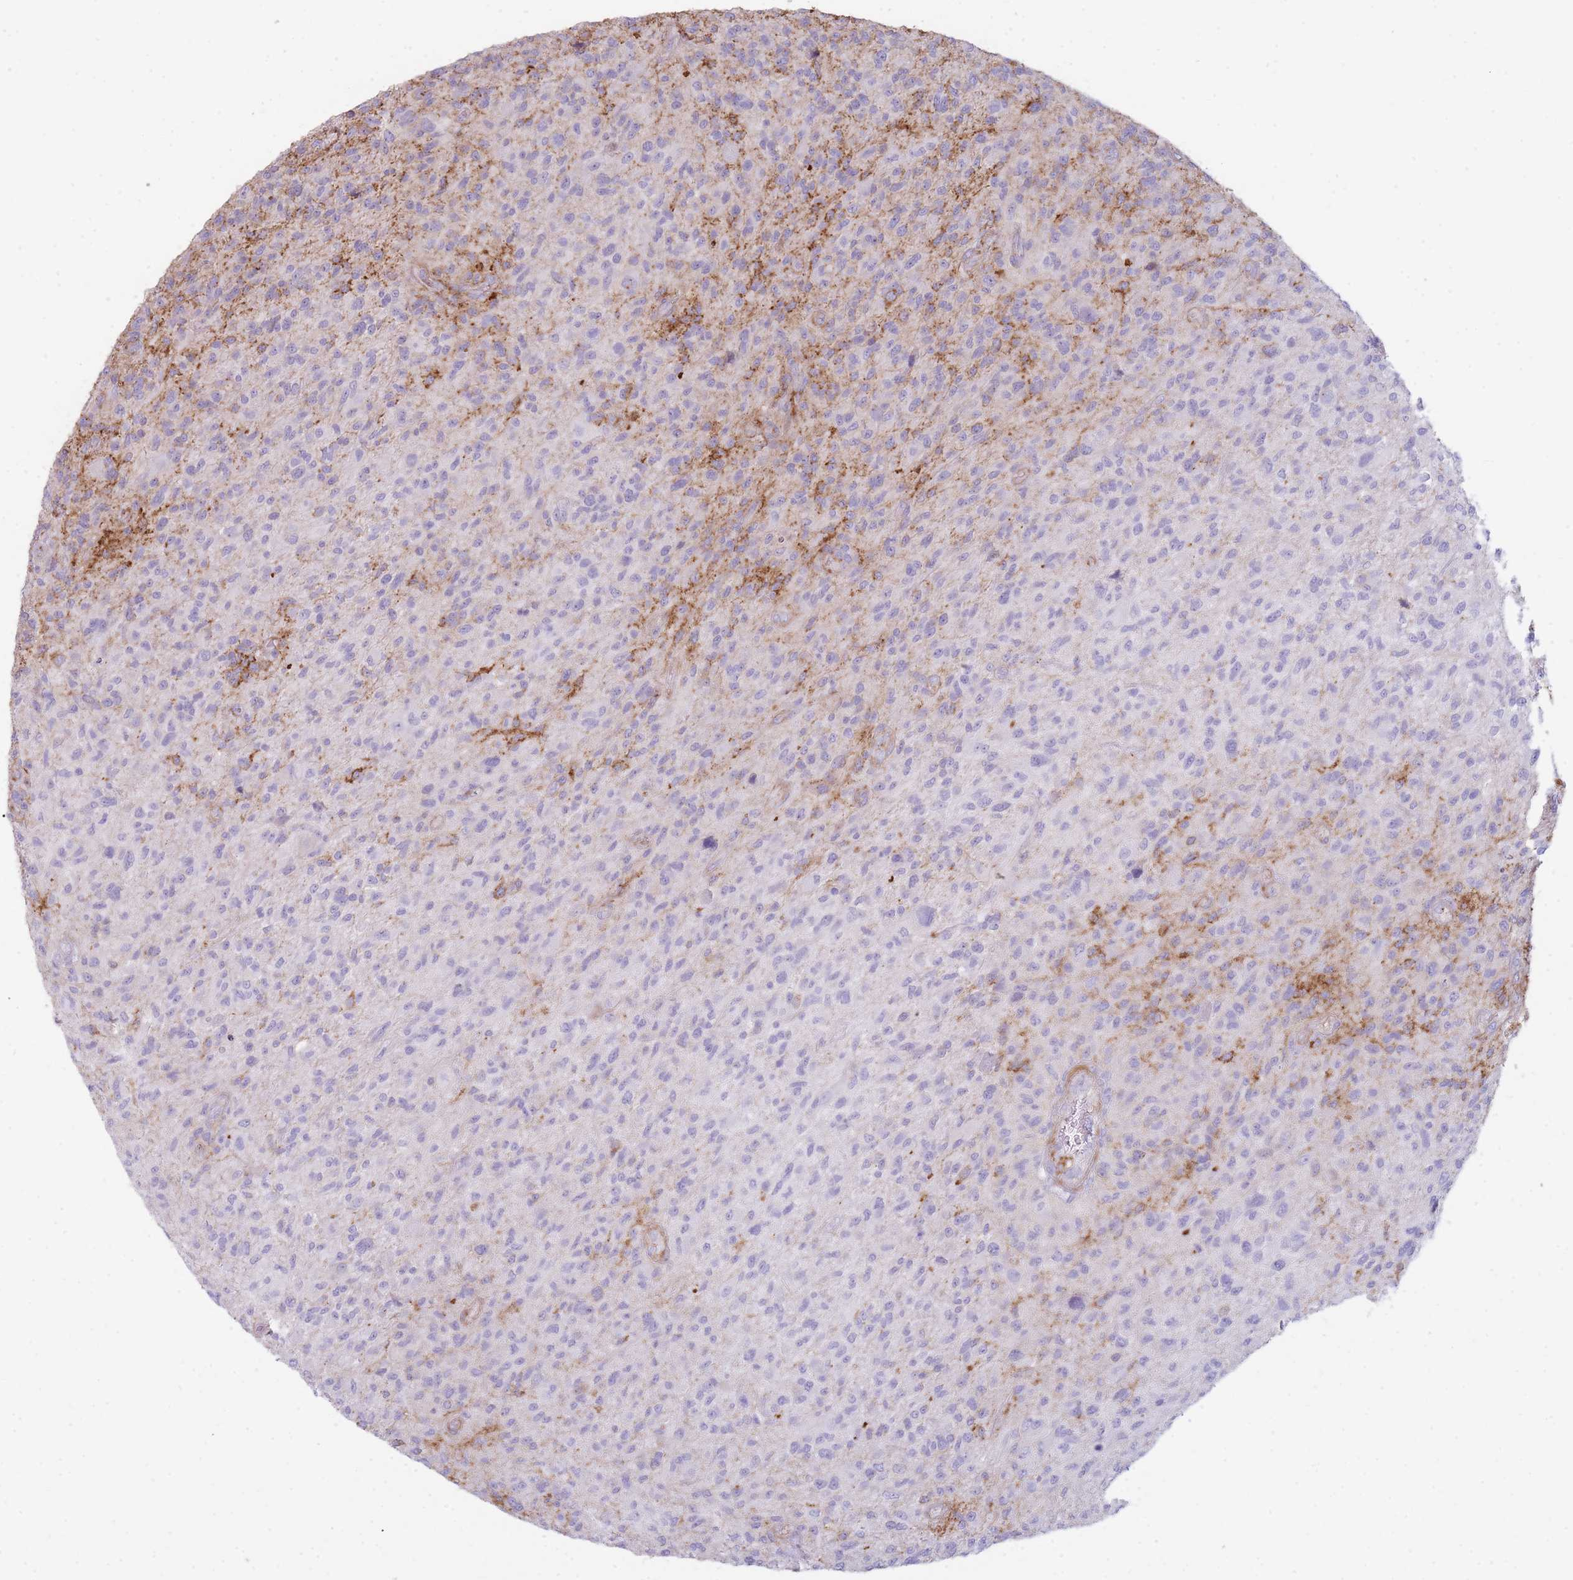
{"staining": {"intensity": "negative", "quantity": "none", "location": "none"}, "tissue": "glioma", "cell_type": "Tumor cells", "image_type": "cancer", "snomed": [{"axis": "morphology", "description": "Glioma, malignant, High grade"}, {"axis": "topography", "description": "Brain"}], "caption": "Immunohistochemistry image of neoplastic tissue: human high-grade glioma (malignant) stained with DAB (3,3'-diaminobenzidine) demonstrates no significant protein staining in tumor cells.", "gene": "UTP14A", "patient": {"sex": "male", "age": 47}}